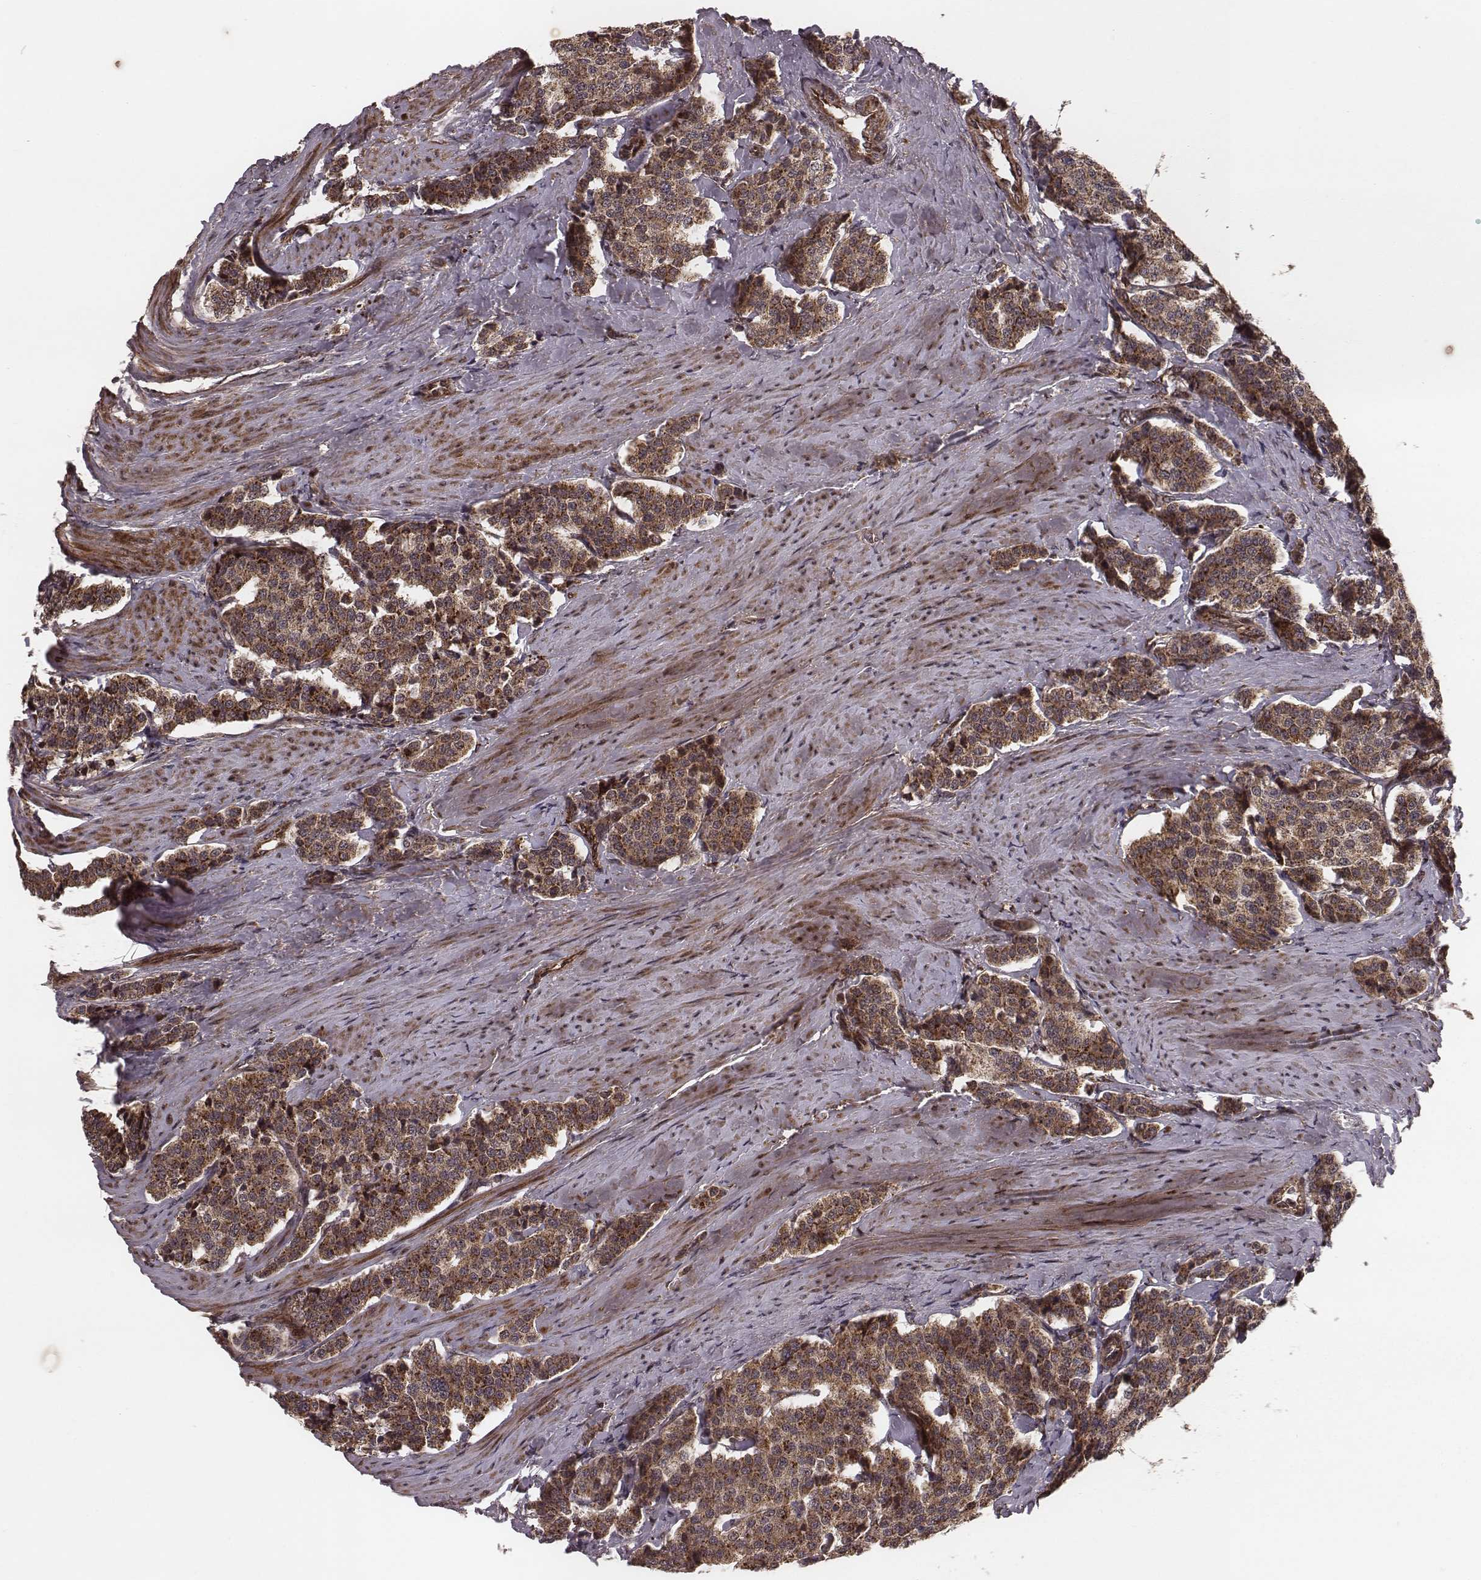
{"staining": {"intensity": "moderate", "quantity": ">75%", "location": "cytoplasmic/membranous"}, "tissue": "carcinoid", "cell_type": "Tumor cells", "image_type": "cancer", "snomed": [{"axis": "morphology", "description": "Carcinoid, malignant, NOS"}, {"axis": "topography", "description": "Small intestine"}], "caption": "Malignant carcinoid stained with a protein marker reveals moderate staining in tumor cells.", "gene": "ZDHHC21", "patient": {"sex": "female", "age": 58}}